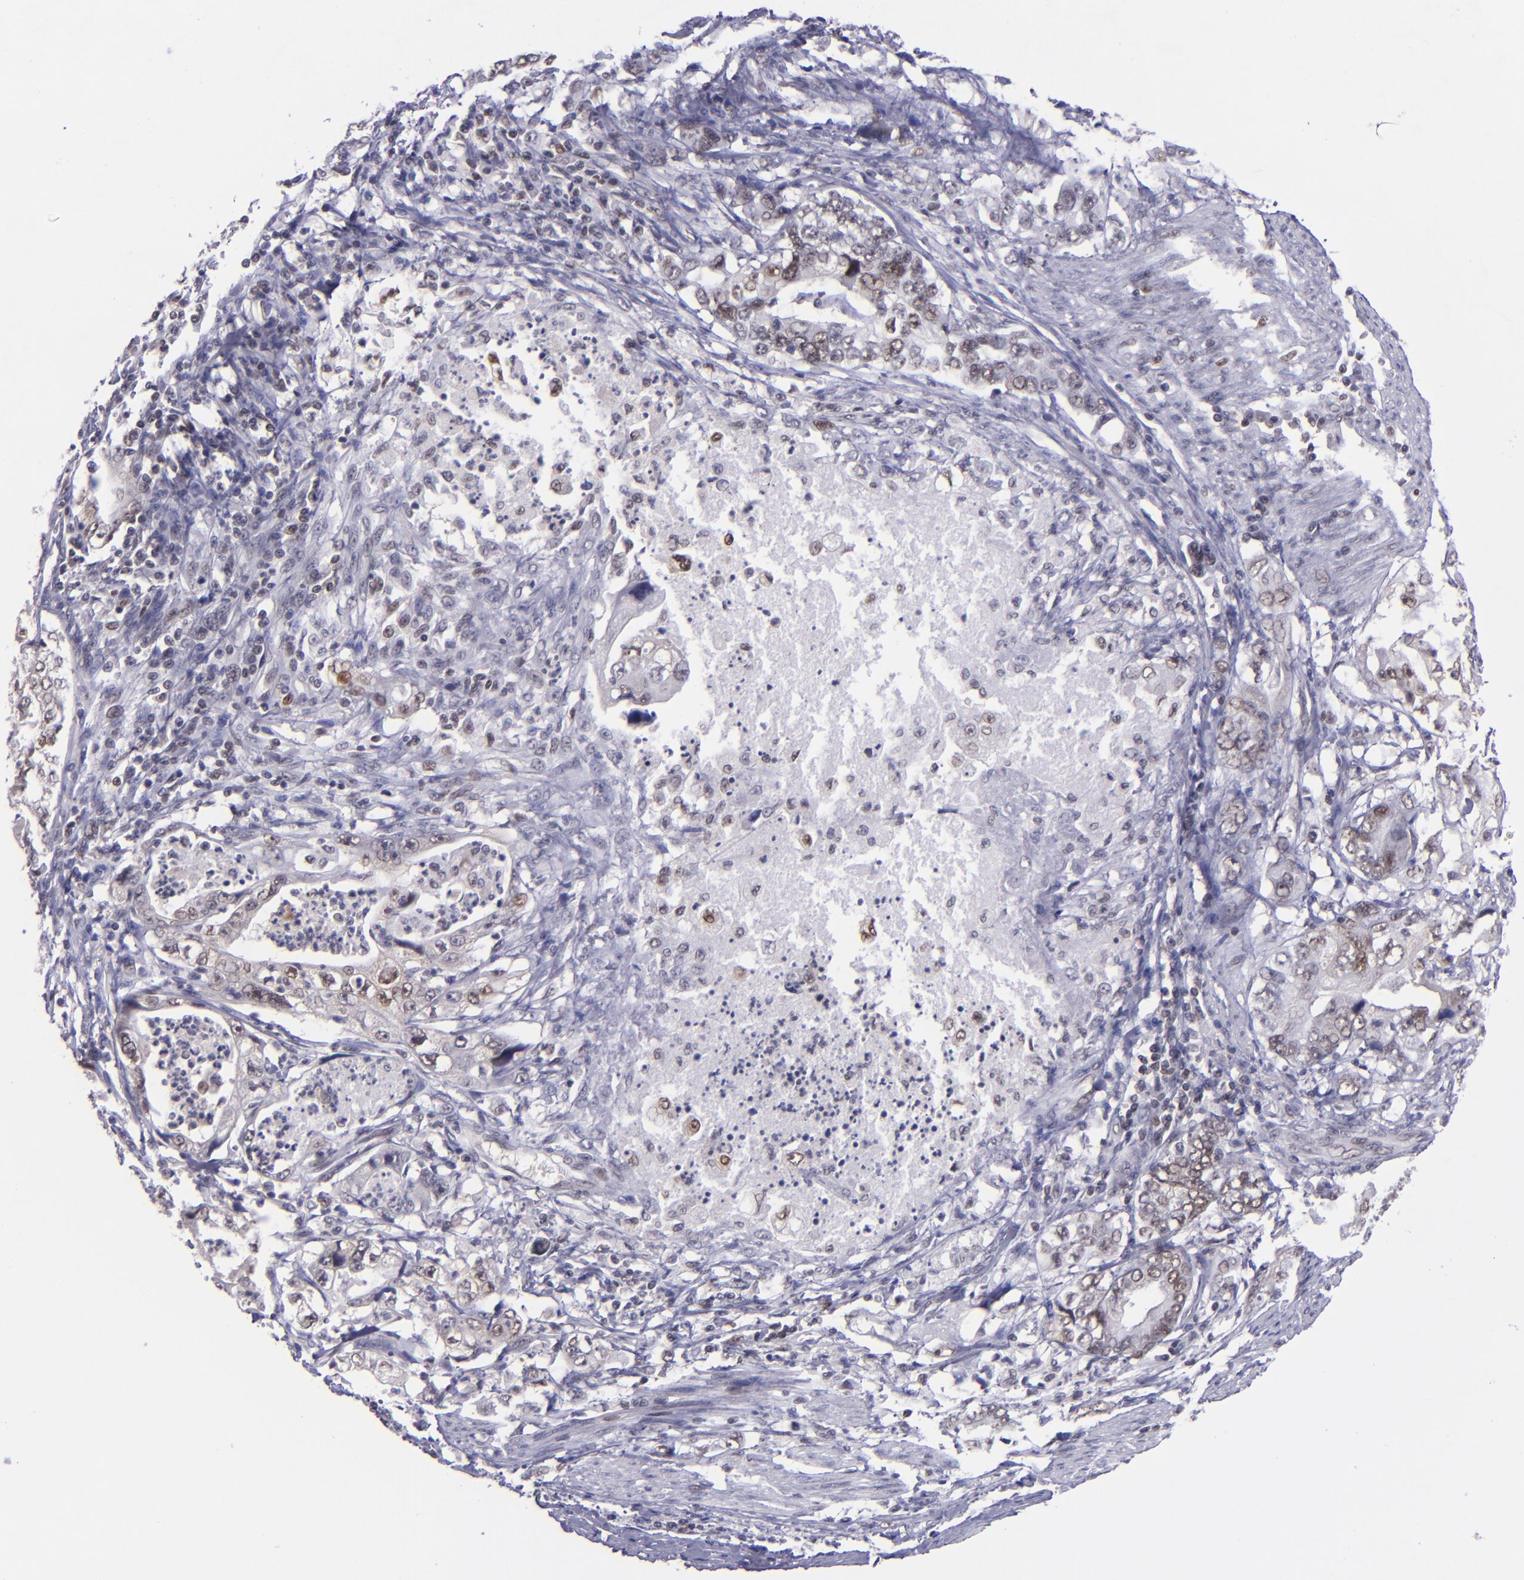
{"staining": {"intensity": "weak", "quantity": ">75%", "location": "nuclear"}, "tissue": "stomach cancer", "cell_type": "Tumor cells", "image_type": "cancer", "snomed": [{"axis": "morphology", "description": "Adenocarcinoma, NOS"}, {"axis": "topography", "description": "Pancreas"}, {"axis": "topography", "description": "Stomach, upper"}], "caption": "Immunohistochemistry (IHC) photomicrograph of neoplastic tissue: human stomach cancer (adenocarcinoma) stained using immunohistochemistry (IHC) displays low levels of weak protein expression localized specifically in the nuclear of tumor cells, appearing as a nuclear brown color.", "gene": "BAG1", "patient": {"sex": "male", "age": 77}}